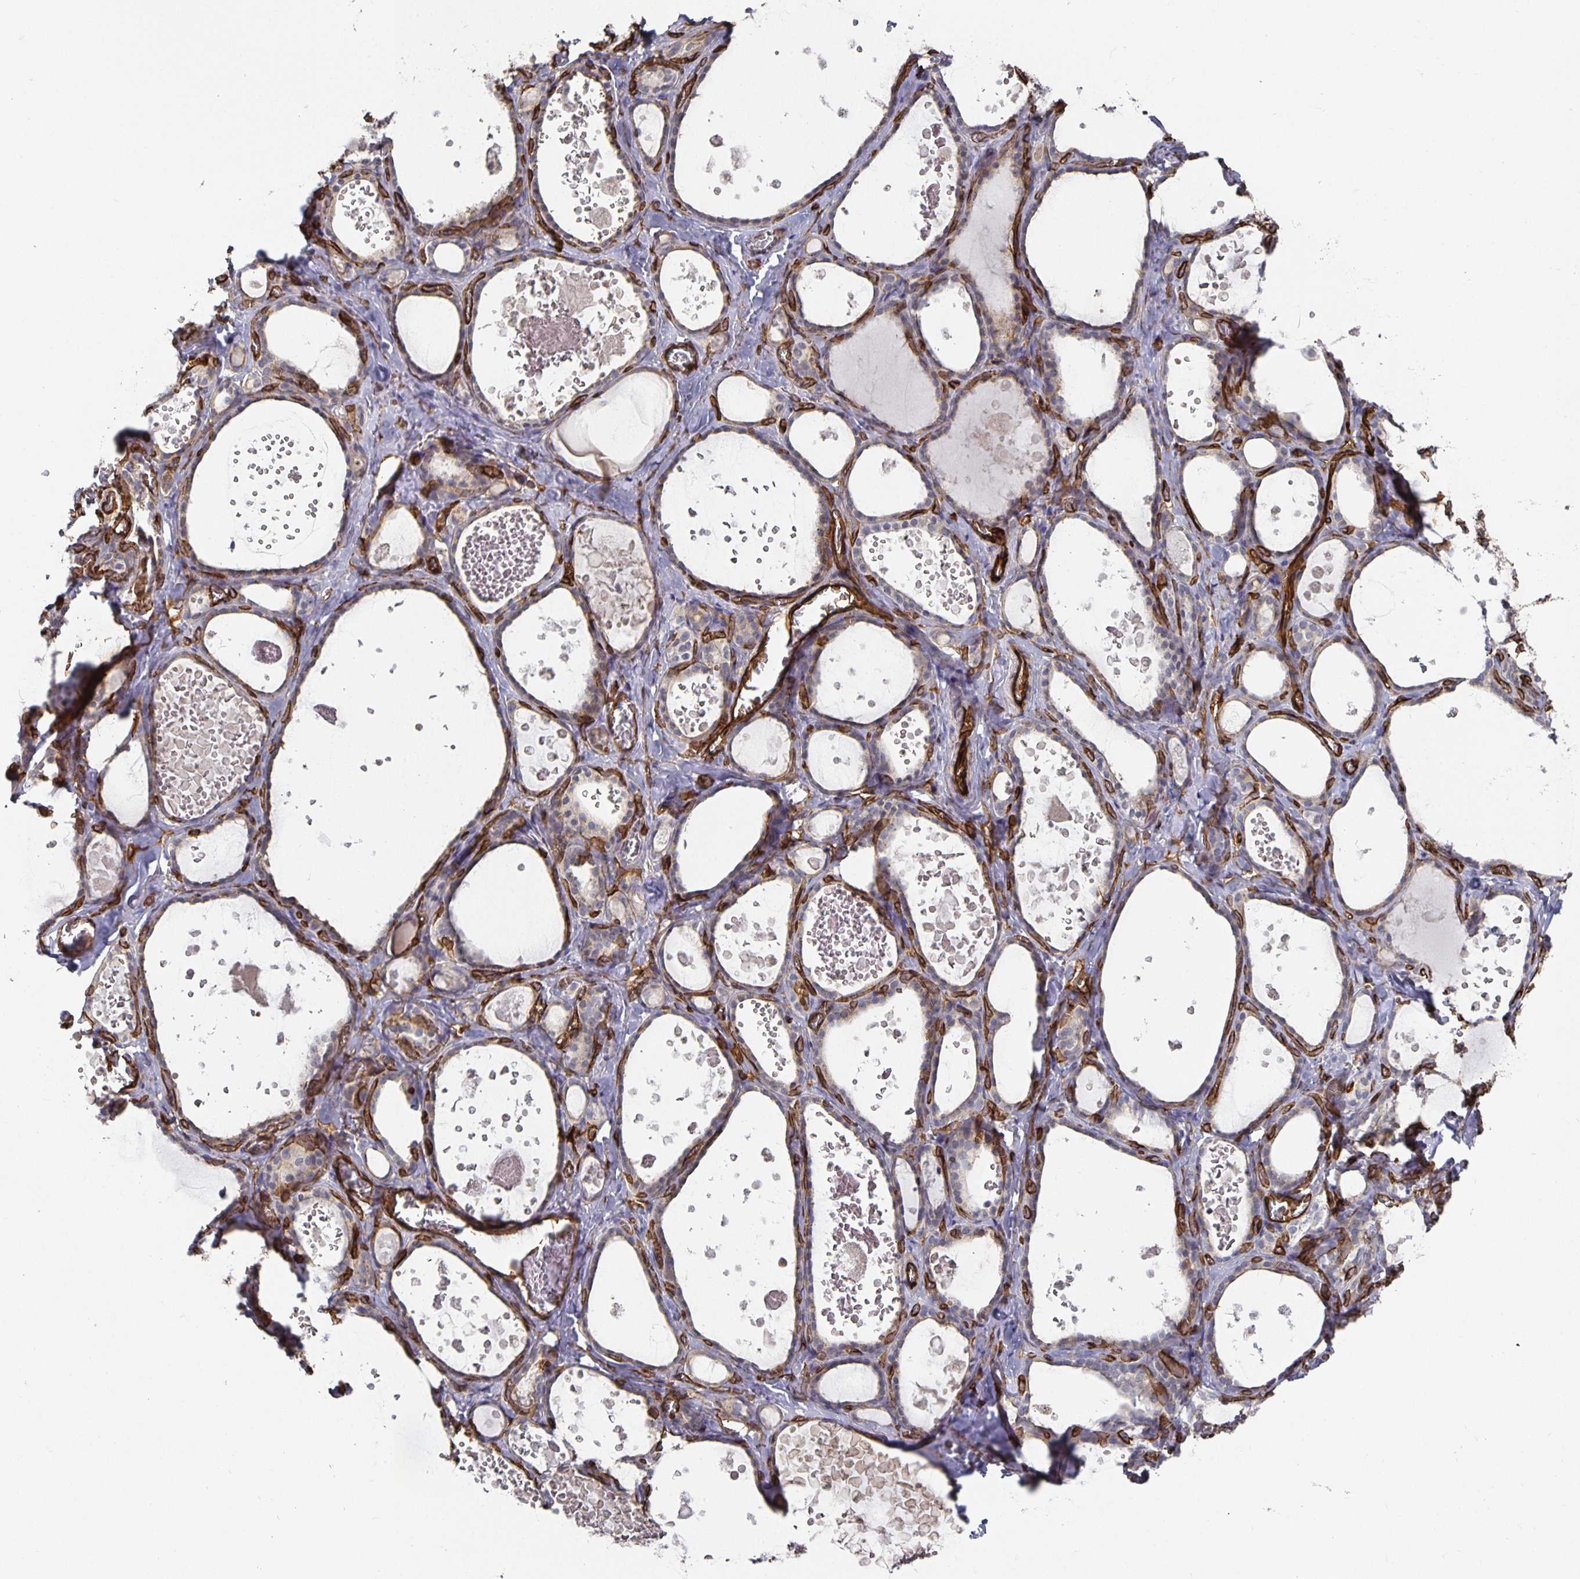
{"staining": {"intensity": "negative", "quantity": "none", "location": "none"}, "tissue": "thyroid gland", "cell_type": "Glandular cells", "image_type": "normal", "snomed": [{"axis": "morphology", "description": "Normal tissue, NOS"}, {"axis": "topography", "description": "Thyroid gland"}], "caption": "Photomicrograph shows no protein positivity in glandular cells of unremarkable thyroid gland.", "gene": "PODXL", "patient": {"sex": "female", "age": 56}}